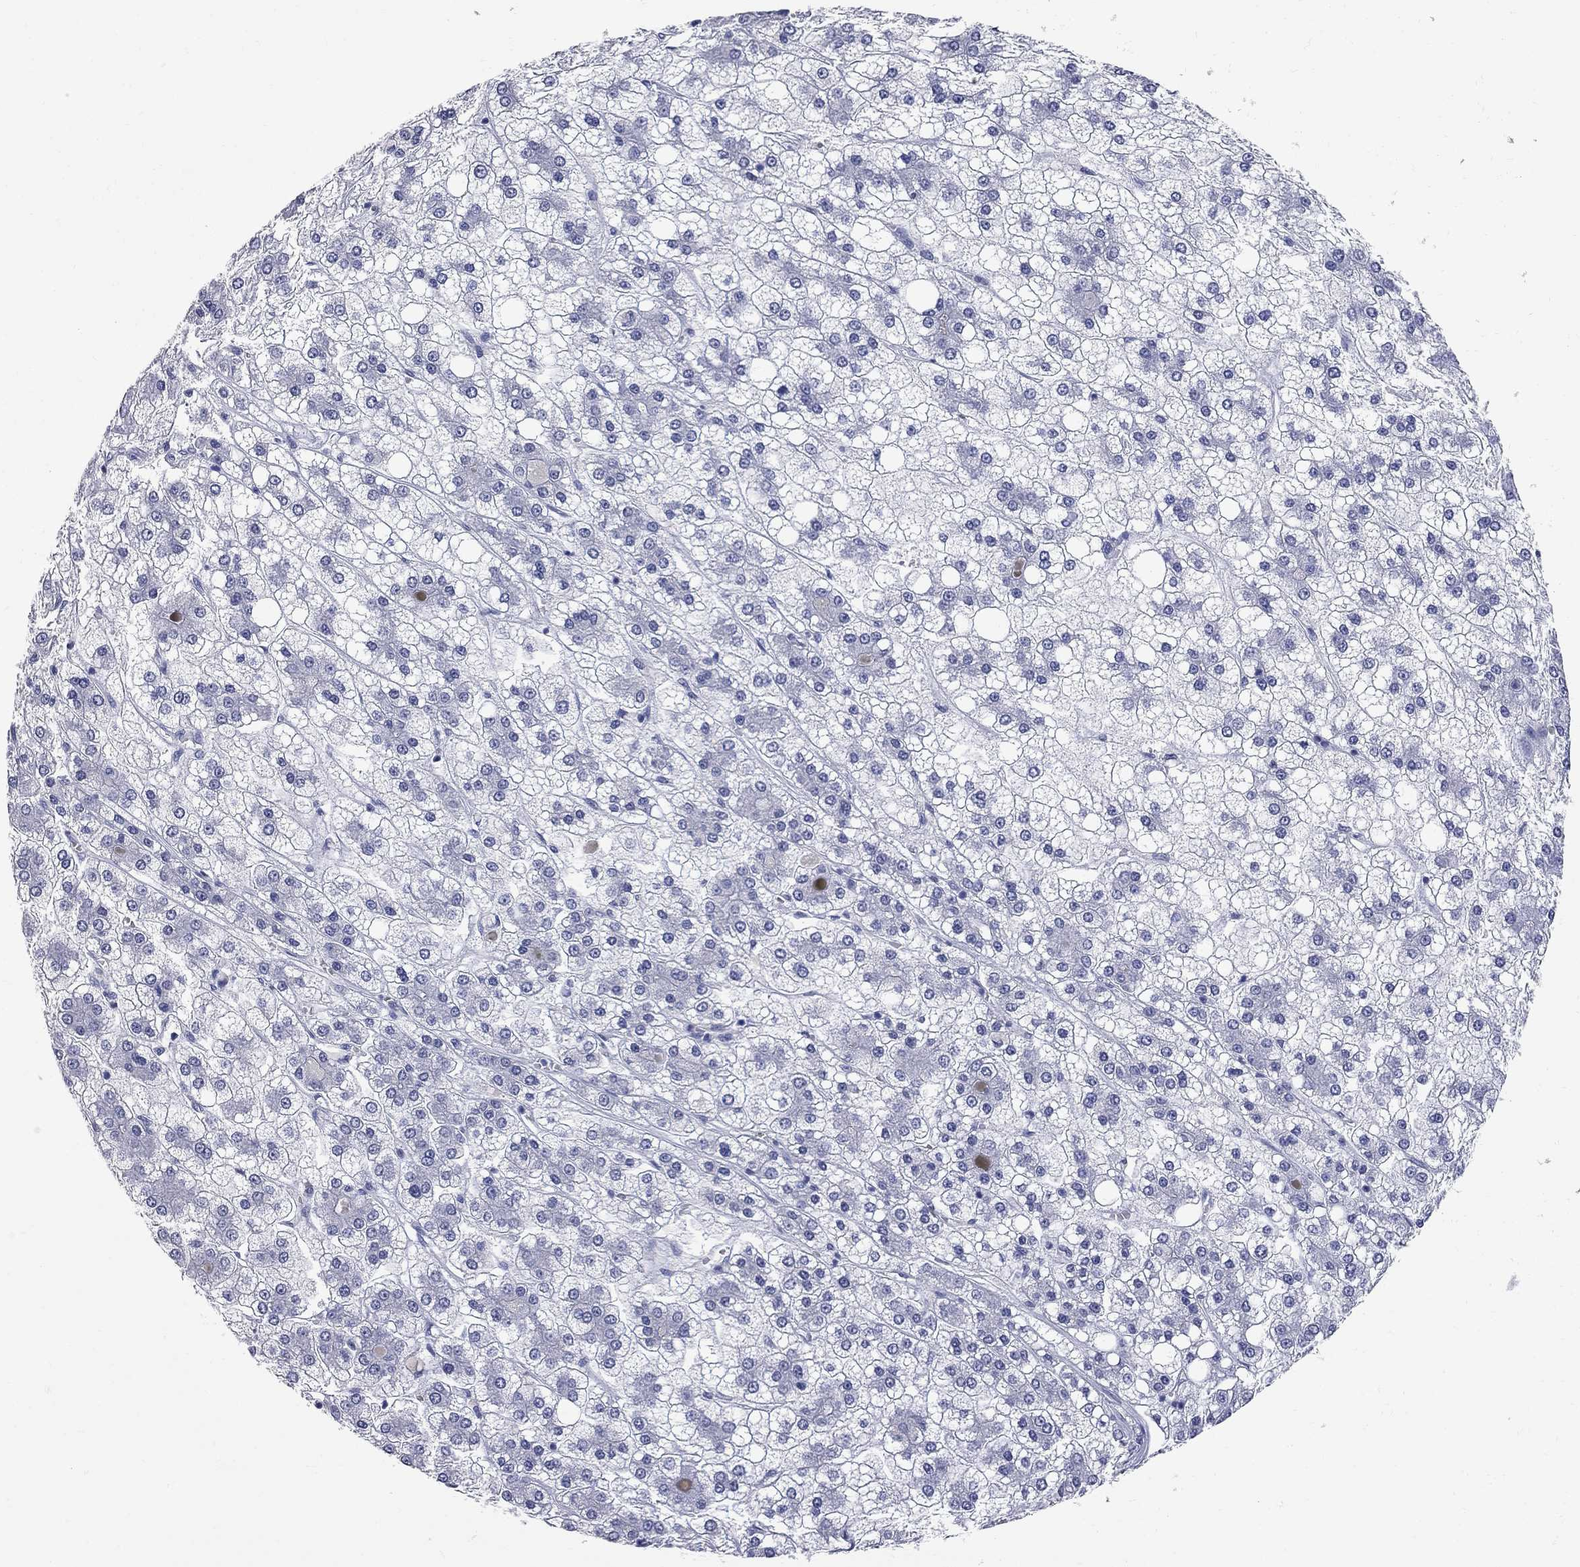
{"staining": {"intensity": "negative", "quantity": "none", "location": "none"}, "tissue": "liver cancer", "cell_type": "Tumor cells", "image_type": "cancer", "snomed": [{"axis": "morphology", "description": "Carcinoma, Hepatocellular, NOS"}, {"axis": "topography", "description": "Liver"}], "caption": "DAB immunohistochemical staining of hepatocellular carcinoma (liver) demonstrates no significant staining in tumor cells. (IHC, brightfield microscopy, high magnification).", "gene": "FAM221B", "patient": {"sex": "male", "age": 73}}